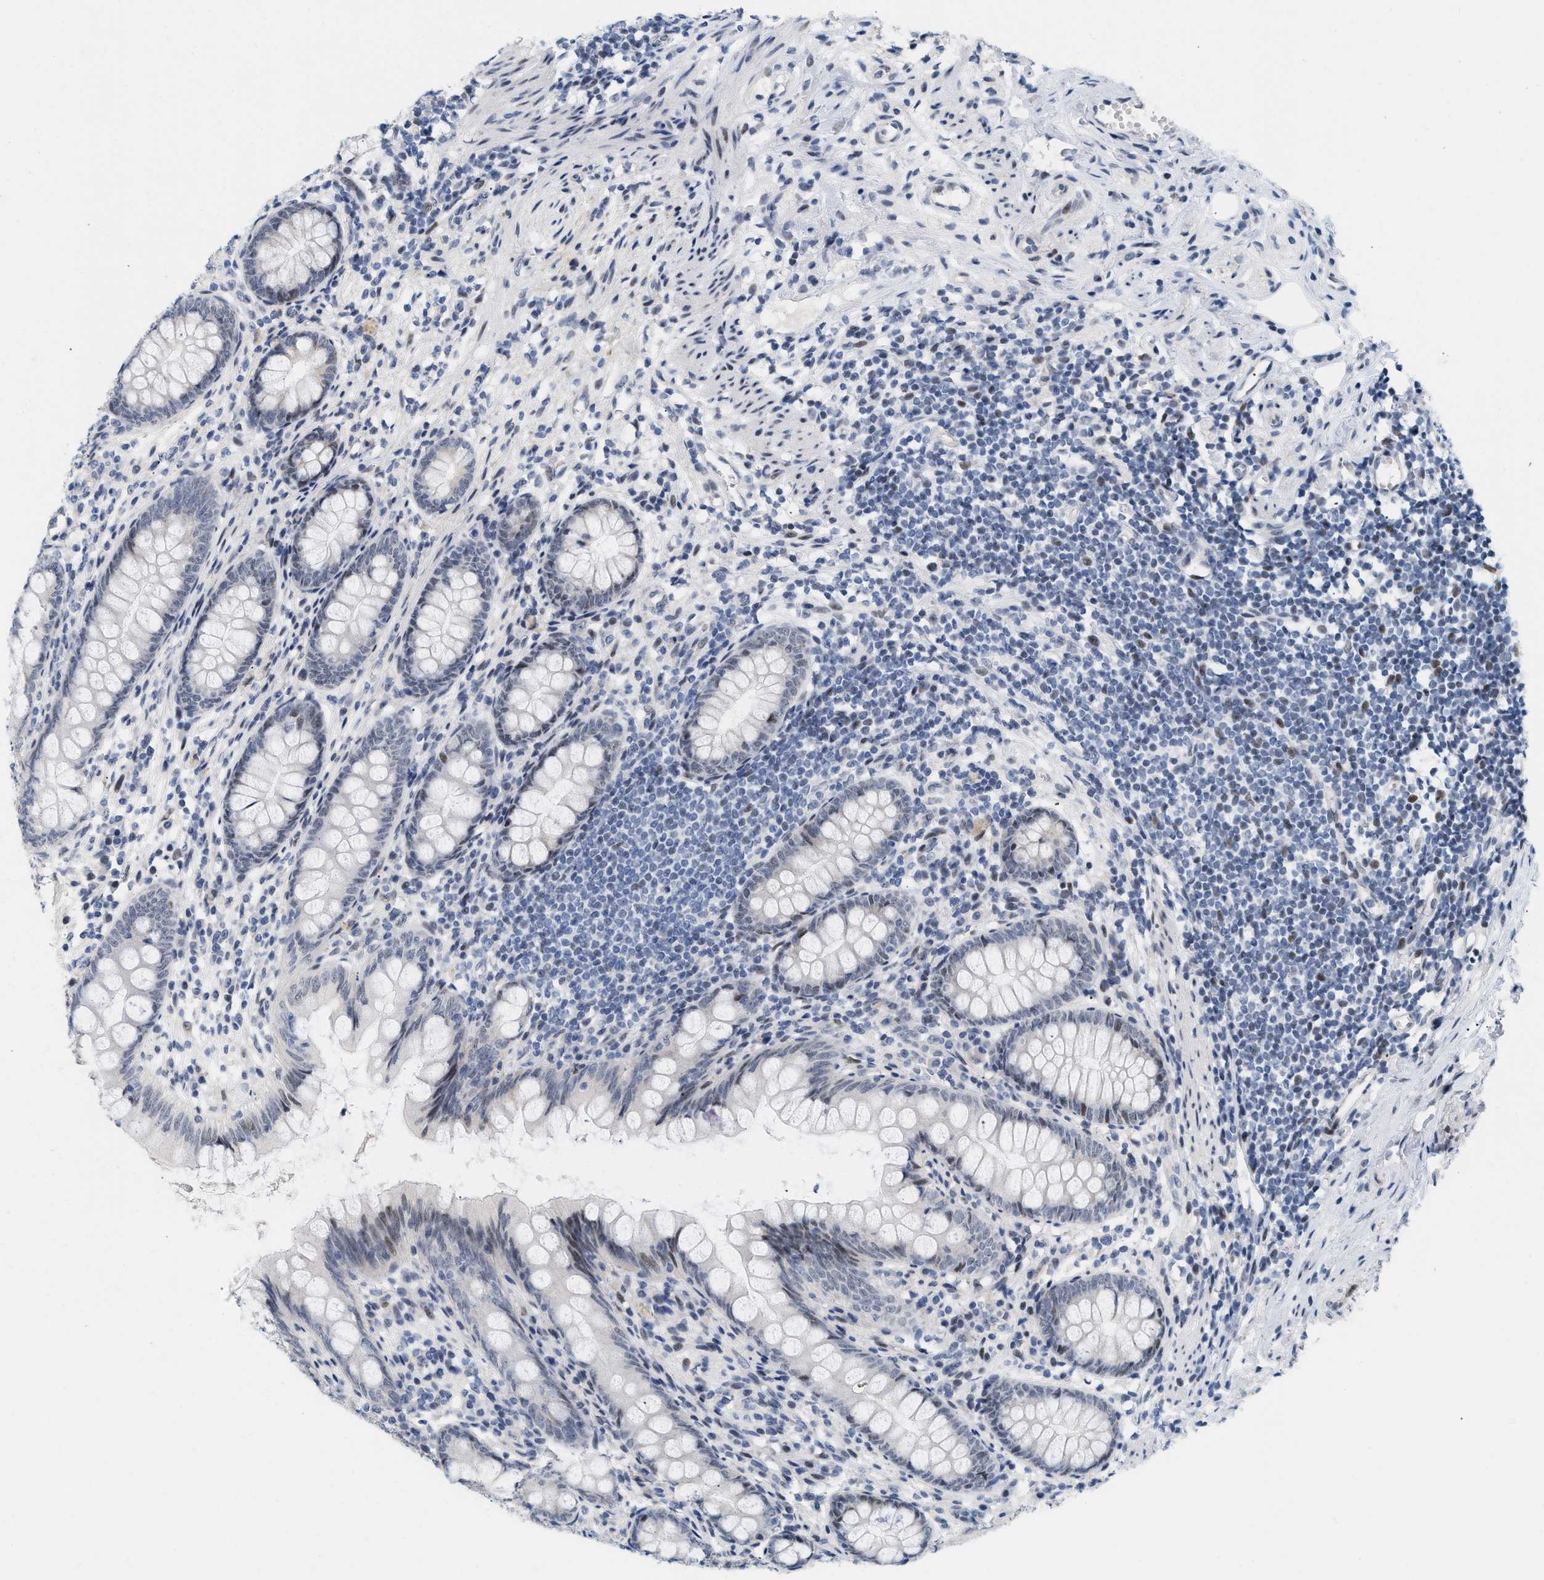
{"staining": {"intensity": "strong", "quantity": "<25%", "location": "nuclear"}, "tissue": "appendix", "cell_type": "Glandular cells", "image_type": "normal", "snomed": [{"axis": "morphology", "description": "Normal tissue, NOS"}, {"axis": "topography", "description": "Appendix"}], "caption": "Immunohistochemical staining of unremarkable human appendix displays strong nuclear protein staining in approximately <25% of glandular cells. The protein is shown in brown color, while the nuclei are stained blue.", "gene": "PPARD", "patient": {"sex": "female", "age": 77}}